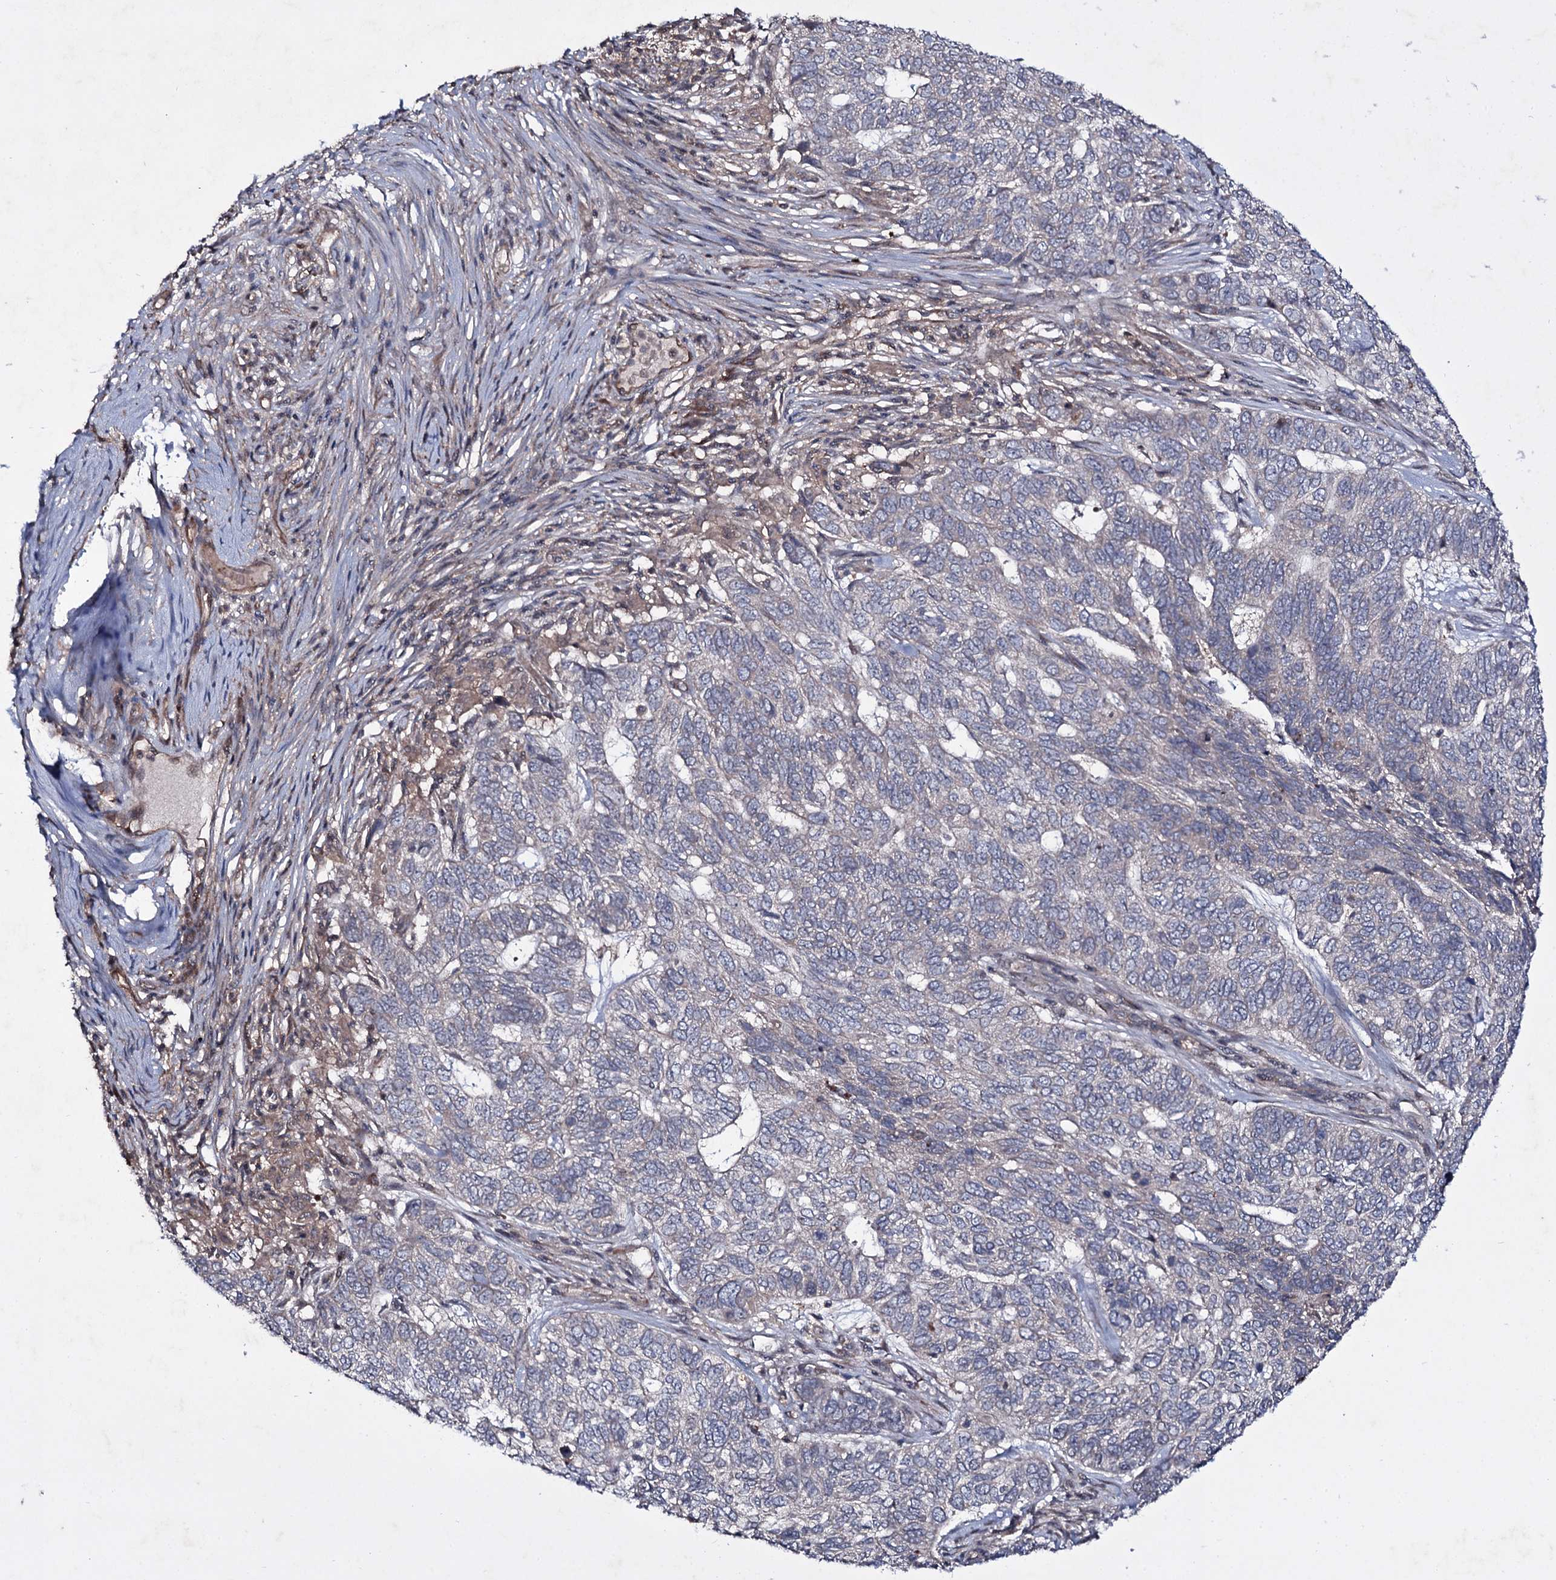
{"staining": {"intensity": "negative", "quantity": "none", "location": "none"}, "tissue": "skin cancer", "cell_type": "Tumor cells", "image_type": "cancer", "snomed": [{"axis": "morphology", "description": "Basal cell carcinoma"}, {"axis": "topography", "description": "Skin"}], "caption": "This image is of skin cancer (basal cell carcinoma) stained with immunohistochemistry (IHC) to label a protein in brown with the nuclei are counter-stained blue. There is no expression in tumor cells.", "gene": "SNAP23", "patient": {"sex": "female", "age": 65}}